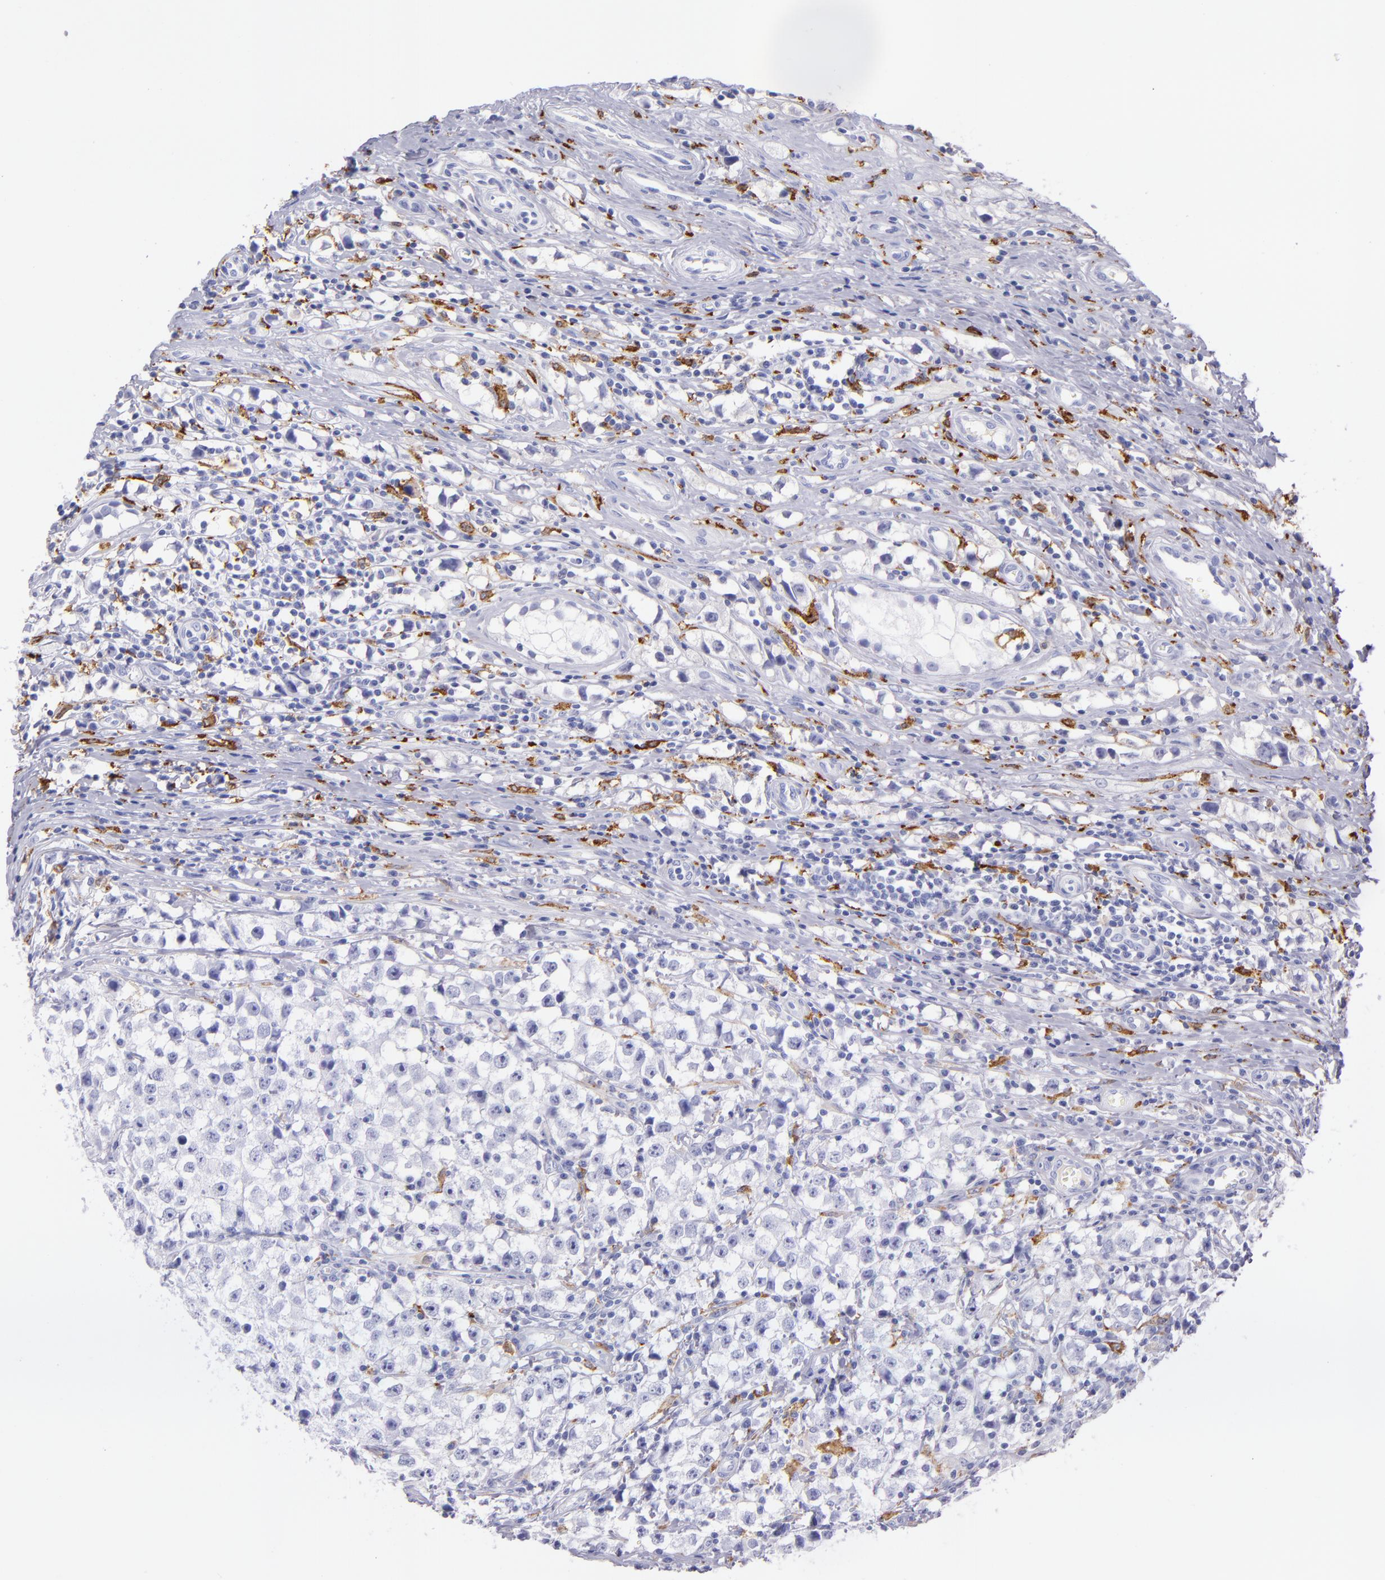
{"staining": {"intensity": "negative", "quantity": "none", "location": "none"}, "tissue": "testis cancer", "cell_type": "Tumor cells", "image_type": "cancer", "snomed": [{"axis": "morphology", "description": "Seminoma, NOS"}, {"axis": "topography", "description": "Testis"}], "caption": "A high-resolution image shows immunohistochemistry staining of testis cancer (seminoma), which displays no significant positivity in tumor cells.", "gene": "CD163", "patient": {"sex": "male", "age": 35}}